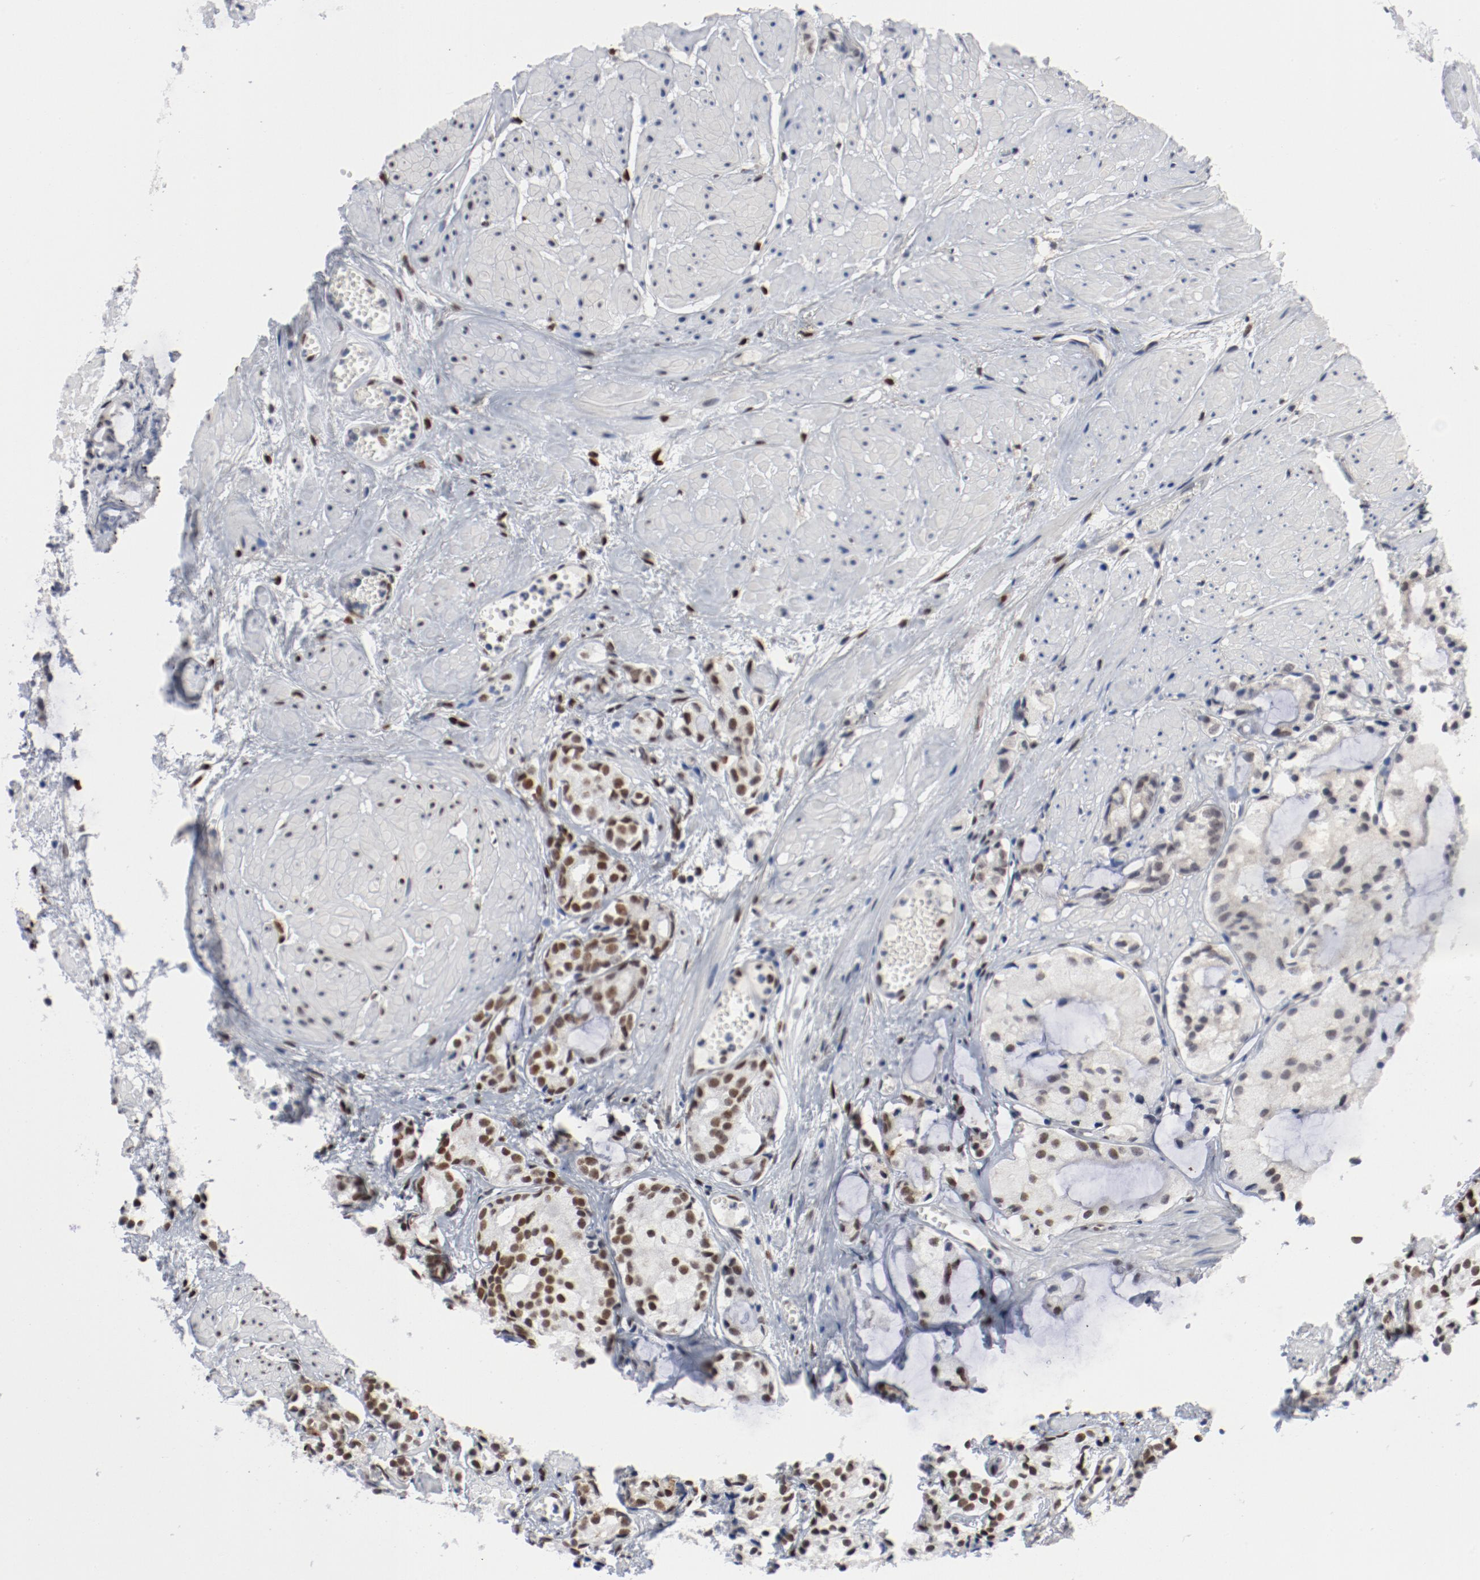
{"staining": {"intensity": "moderate", "quantity": ">75%", "location": "nuclear"}, "tissue": "prostate cancer", "cell_type": "Tumor cells", "image_type": "cancer", "snomed": [{"axis": "morphology", "description": "Adenocarcinoma, High grade"}, {"axis": "topography", "description": "Prostate"}], "caption": "The micrograph shows a brown stain indicating the presence of a protein in the nuclear of tumor cells in prostate cancer. (IHC, brightfield microscopy, high magnification).", "gene": "ARNT", "patient": {"sex": "male", "age": 85}}